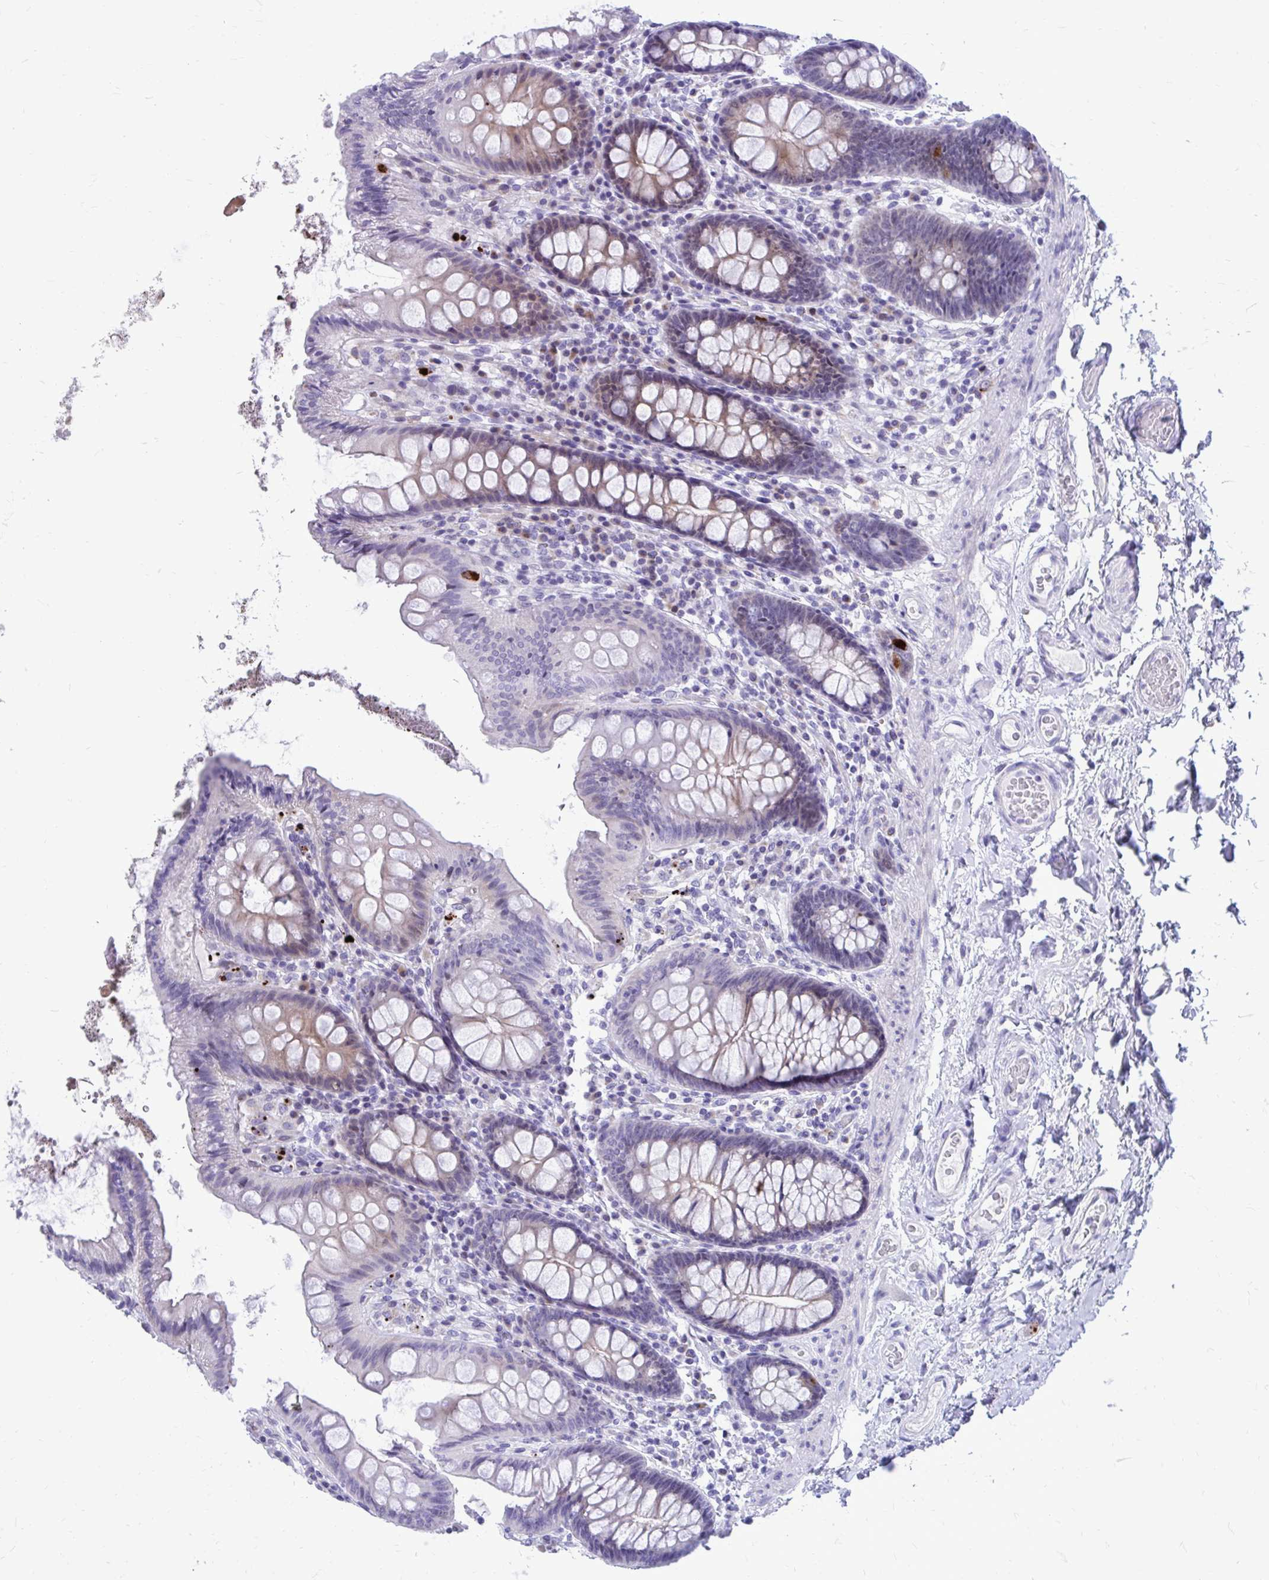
{"staining": {"intensity": "negative", "quantity": "none", "location": "none"}, "tissue": "colon", "cell_type": "Endothelial cells", "image_type": "normal", "snomed": [{"axis": "morphology", "description": "Normal tissue, NOS"}, {"axis": "topography", "description": "Colon"}], "caption": "Colon stained for a protein using immunohistochemistry exhibits no expression endothelial cells.", "gene": "LCN15", "patient": {"sex": "male", "age": 84}}